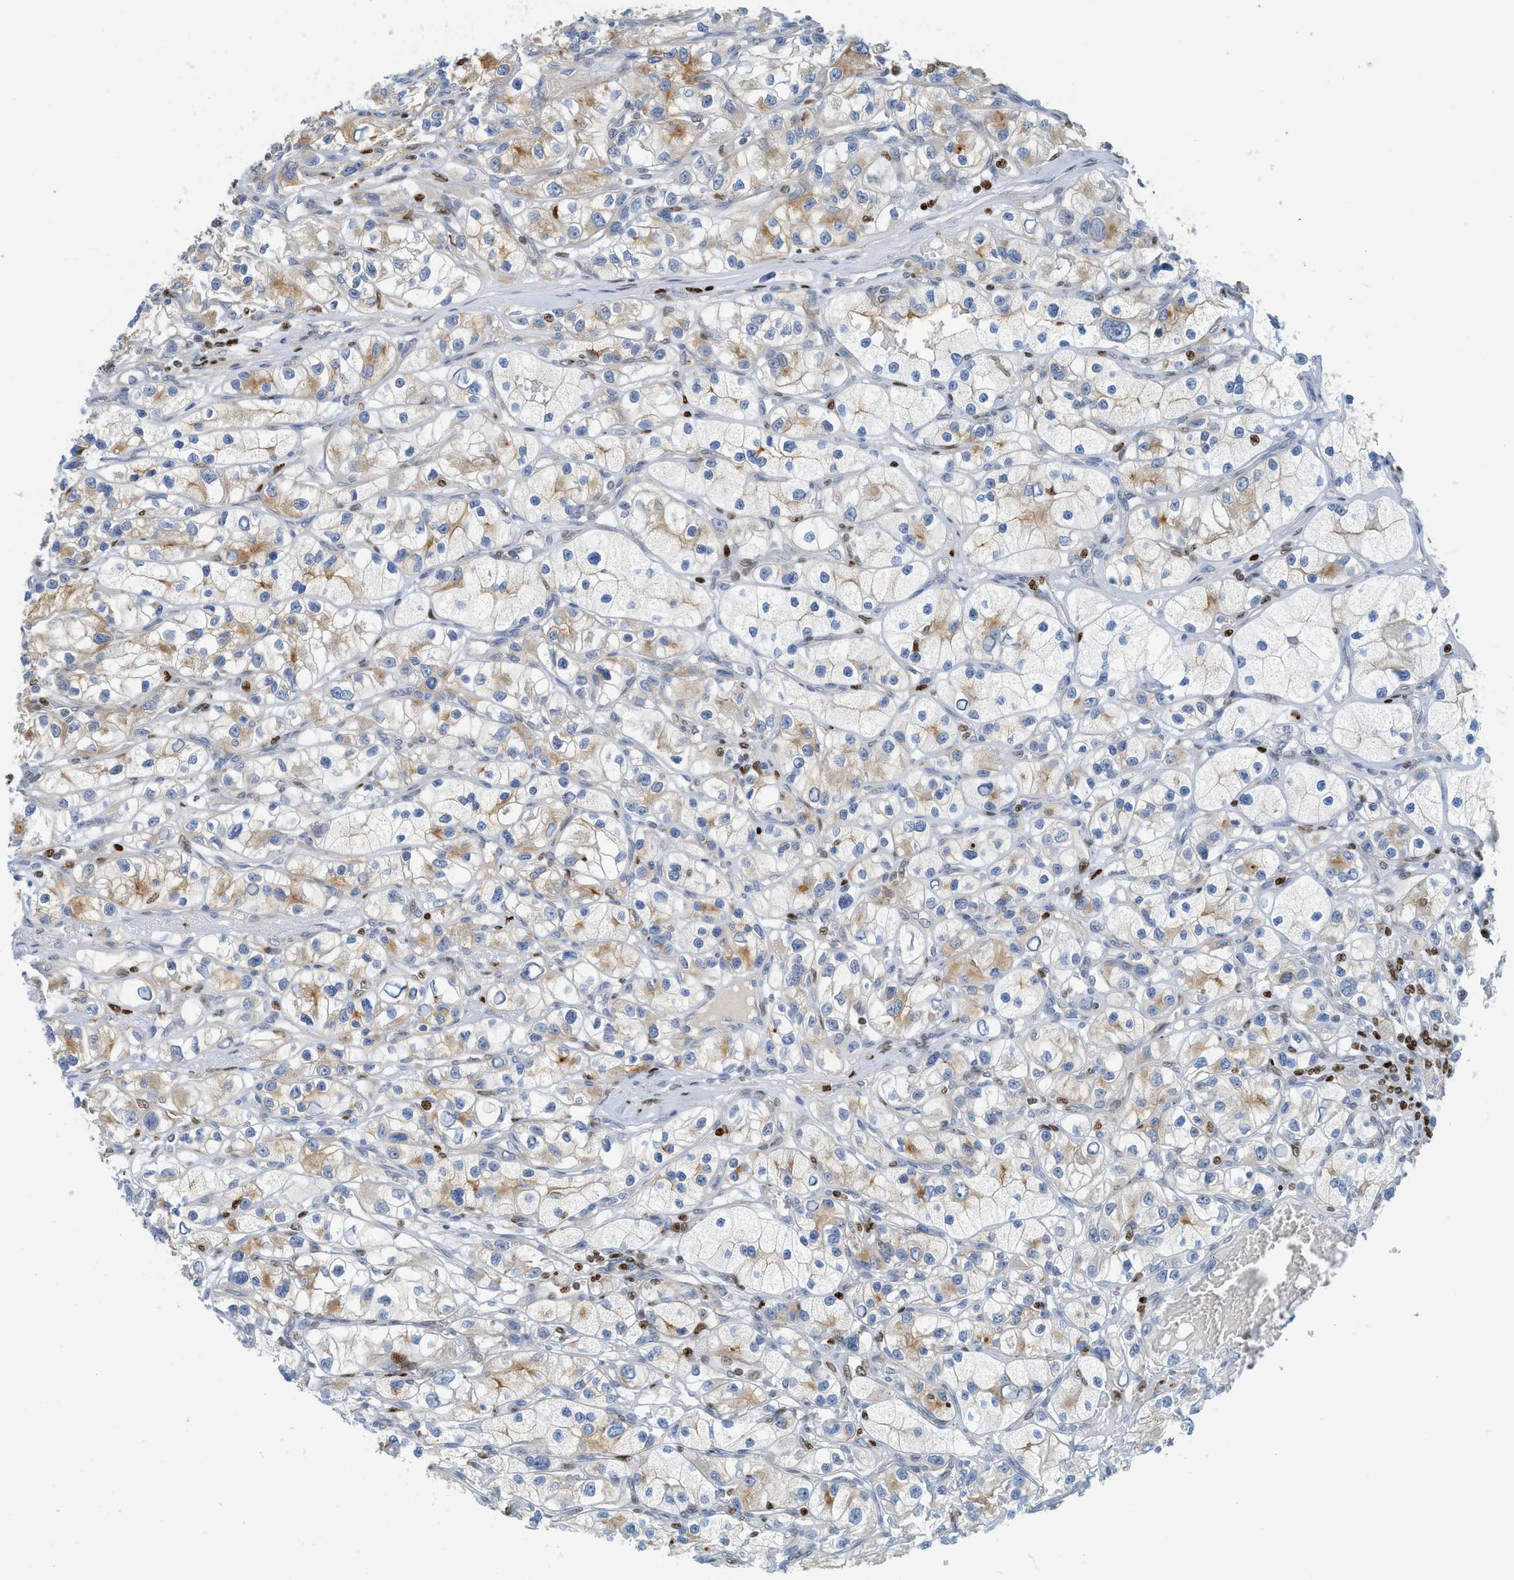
{"staining": {"intensity": "moderate", "quantity": "<25%", "location": "cytoplasmic/membranous"}, "tissue": "renal cancer", "cell_type": "Tumor cells", "image_type": "cancer", "snomed": [{"axis": "morphology", "description": "Adenocarcinoma, NOS"}, {"axis": "topography", "description": "Kidney"}], "caption": "About <25% of tumor cells in renal cancer (adenocarcinoma) reveal moderate cytoplasmic/membranous protein expression as visualized by brown immunohistochemical staining.", "gene": "SH3D19", "patient": {"sex": "female", "age": 57}}